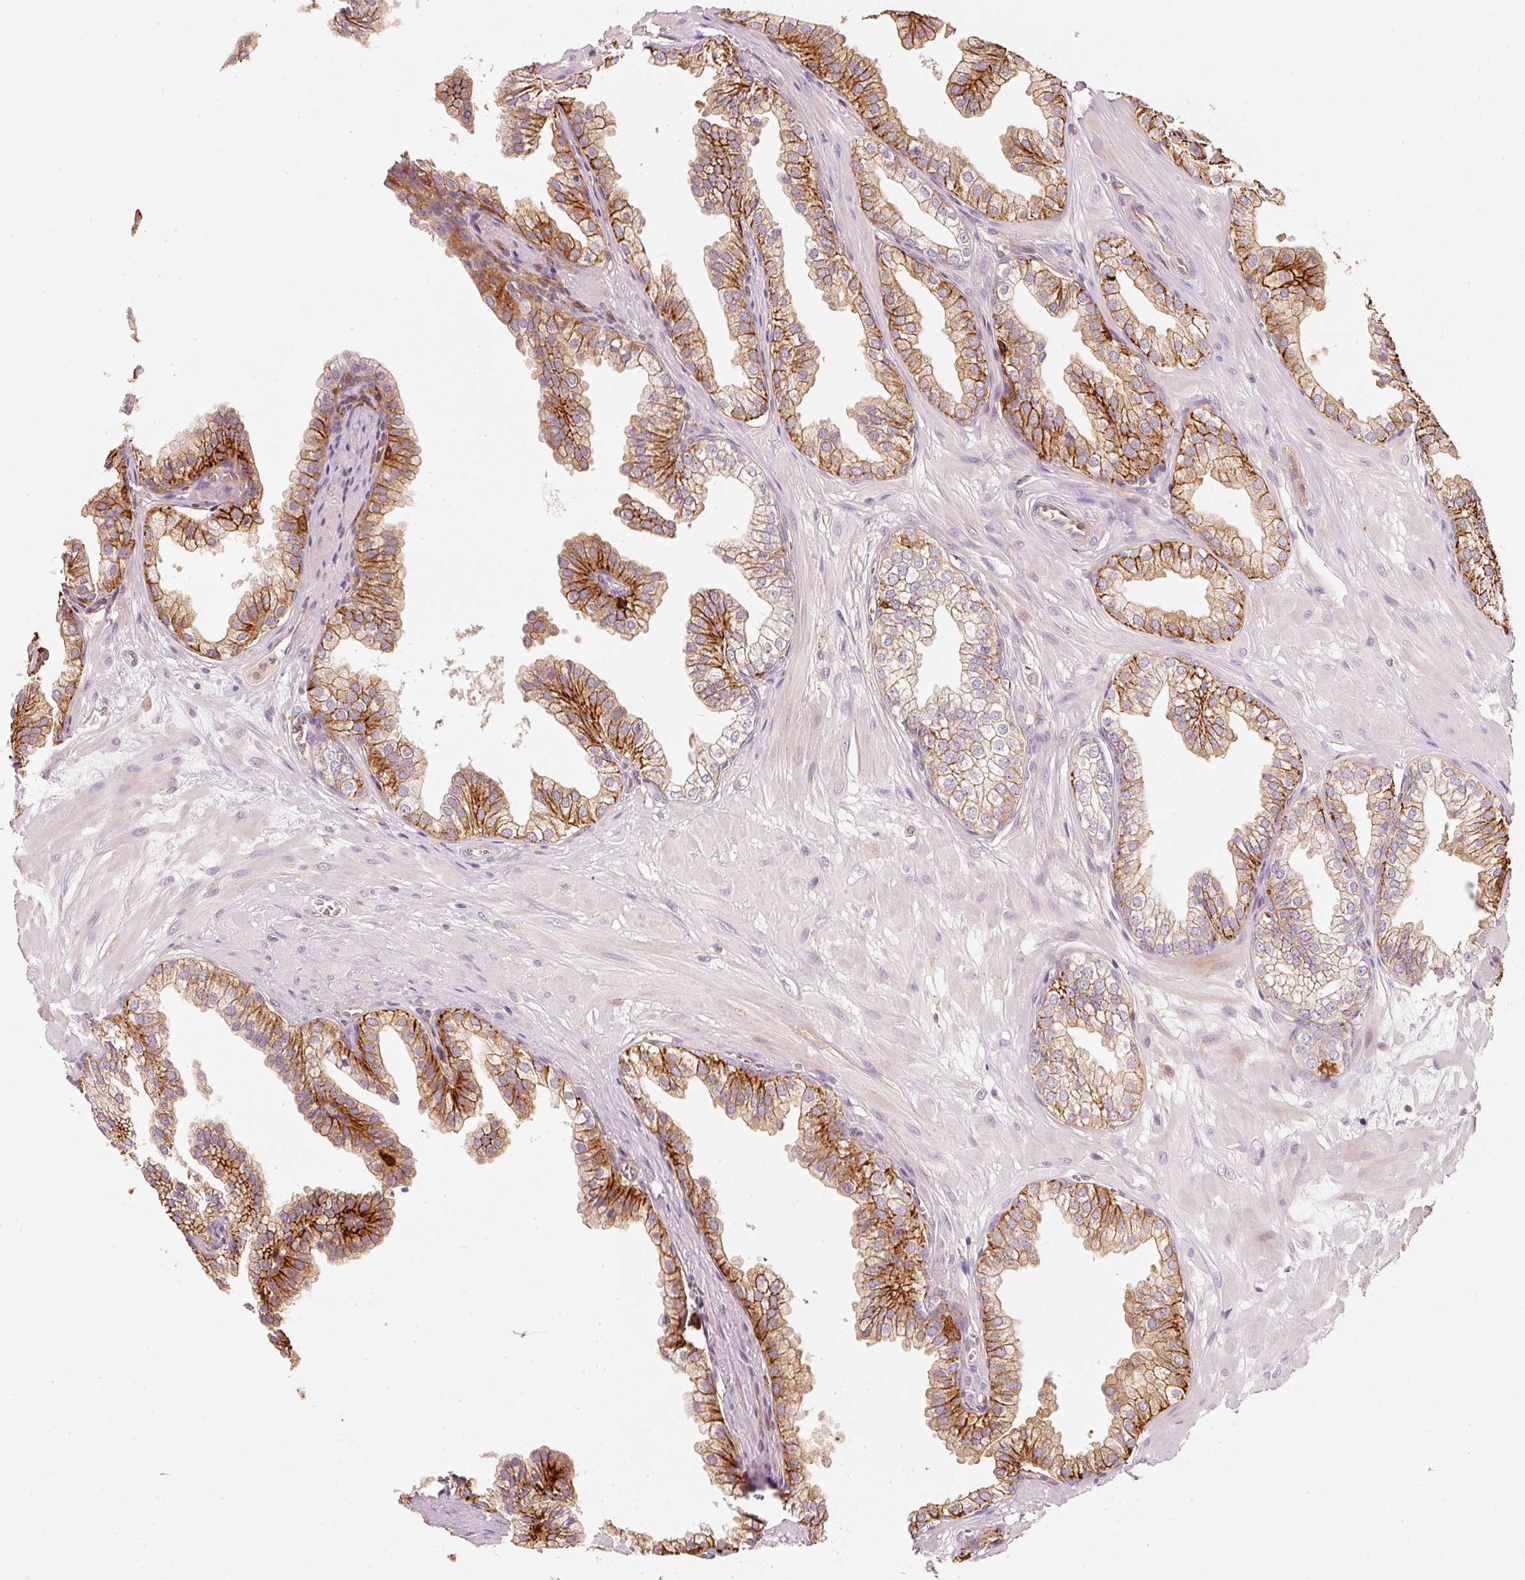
{"staining": {"intensity": "strong", "quantity": ">75%", "location": "cytoplasmic/membranous"}, "tissue": "prostate", "cell_type": "Glandular cells", "image_type": "normal", "snomed": [{"axis": "morphology", "description": "Normal tissue, NOS"}, {"axis": "topography", "description": "Prostate"}, {"axis": "topography", "description": "Peripheral nerve tissue"}], "caption": "Prostate stained for a protein (brown) shows strong cytoplasmic/membranous positive expression in about >75% of glandular cells.", "gene": "IQGAP2", "patient": {"sex": "male", "age": 55}}